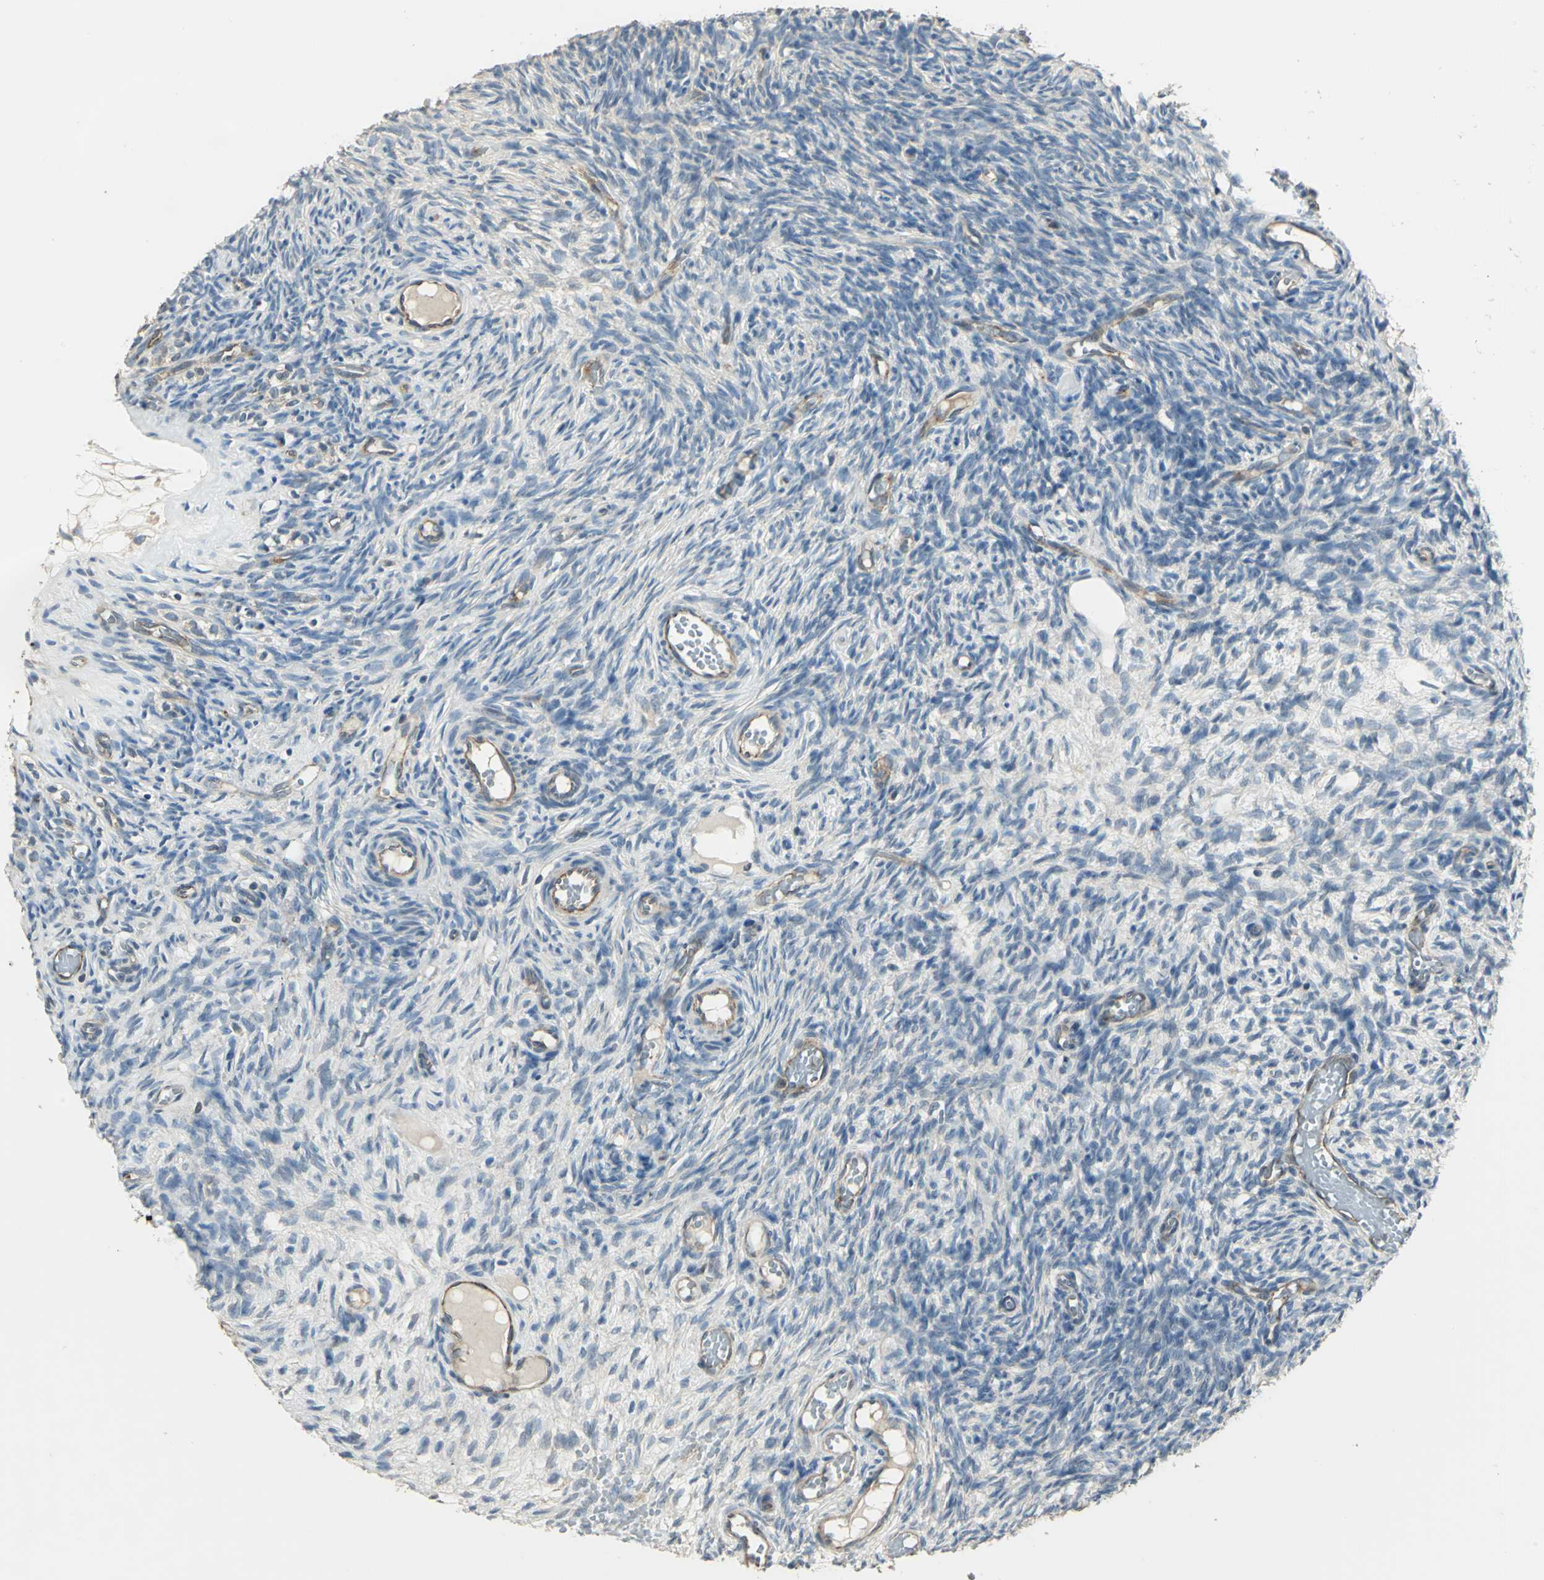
{"staining": {"intensity": "negative", "quantity": "none", "location": "none"}, "tissue": "ovary", "cell_type": "Ovarian stroma cells", "image_type": "normal", "snomed": [{"axis": "morphology", "description": "Normal tissue, NOS"}, {"axis": "topography", "description": "Ovary"}], "caption": "The micrograph exhibits no significant staining in ovarian stroma cells of ovary. (DAB IHC with hematoxylin counter stain).", "gene": "RAPGEF1", "patient": {"sex": "female", "age": 35}}